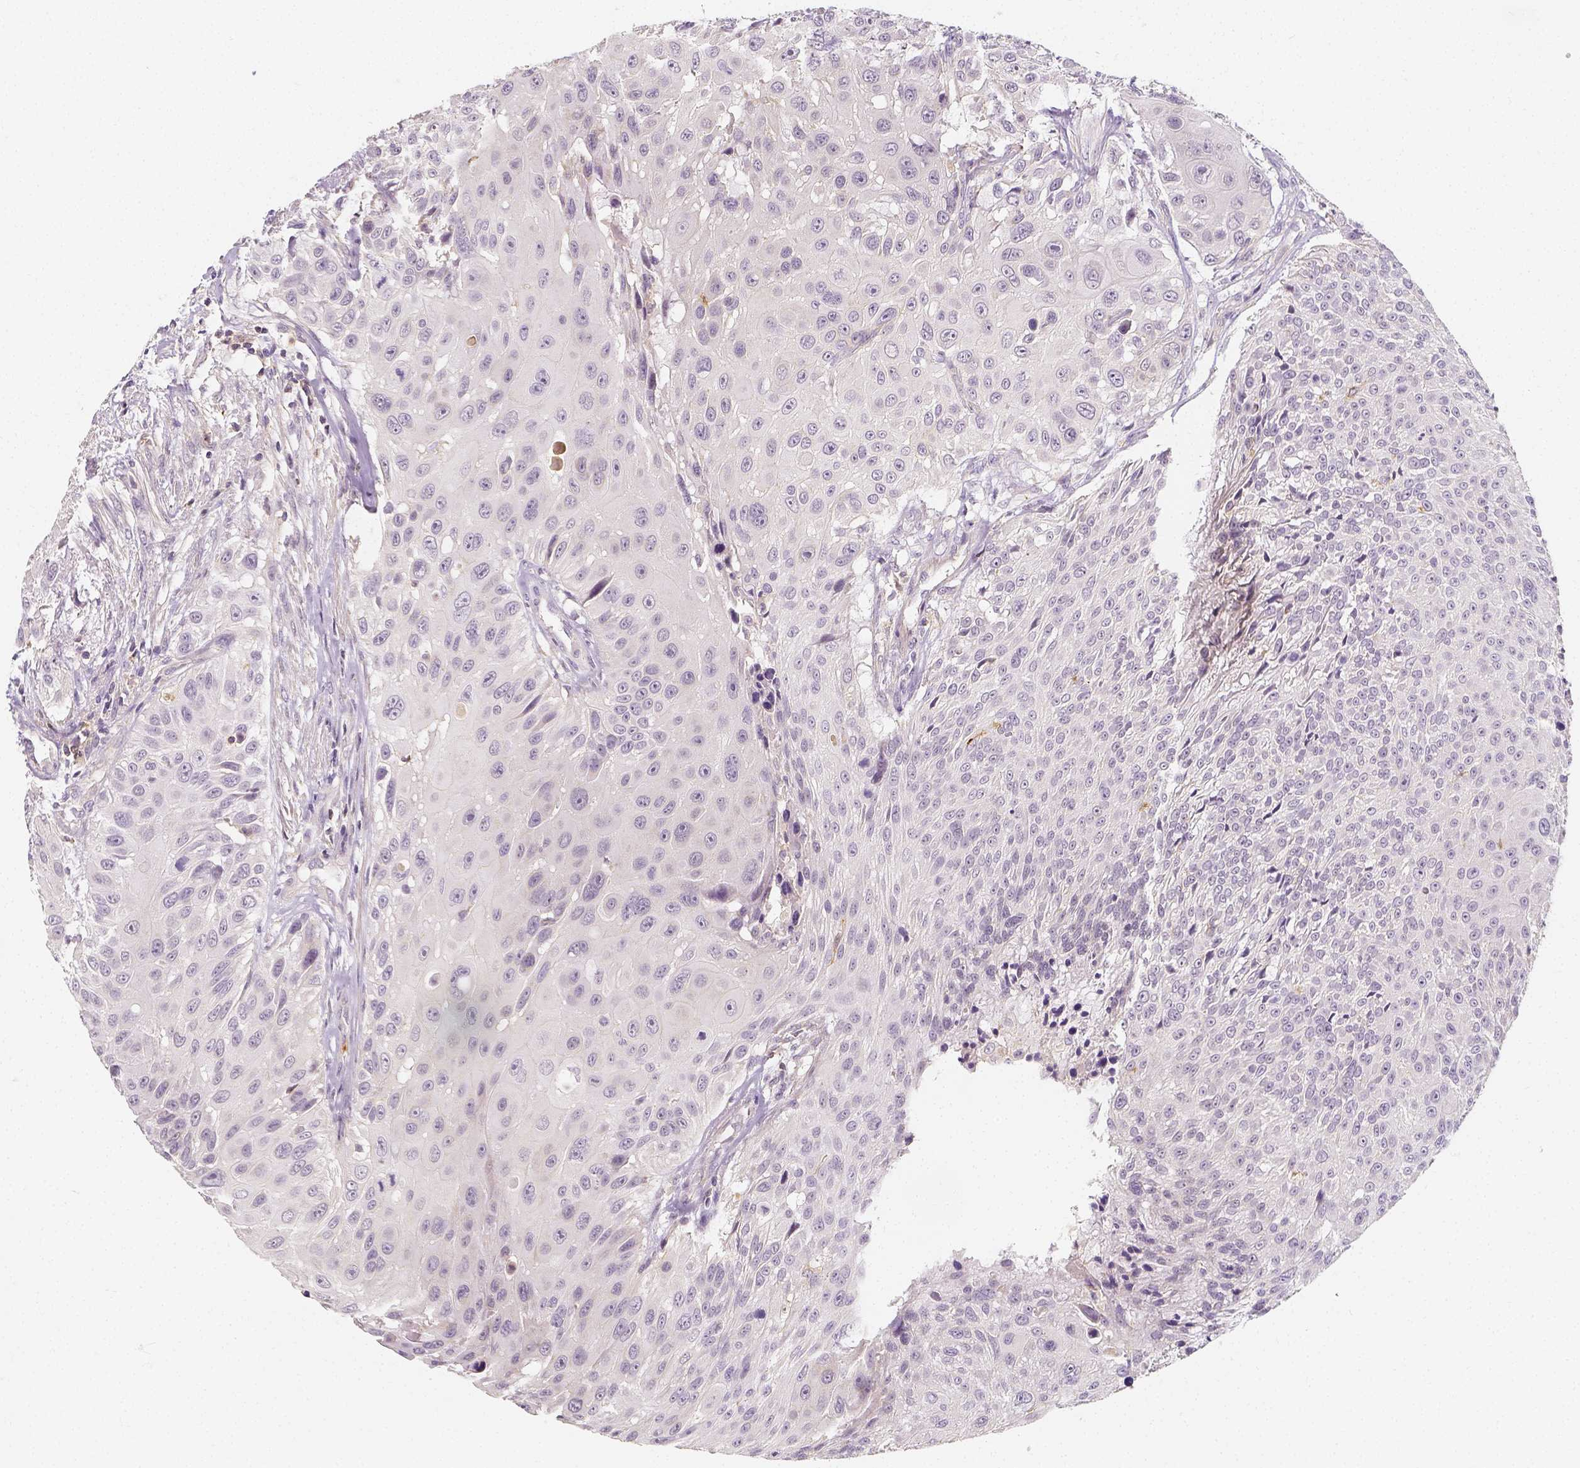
{"staining": {"intensity": "negative", "quantity": "none", "location": "none"}, "tissue": "urothelial cancer", "cell_type": "Tumor cells", "image_type": "cancer", "snomed": [{"axis": "morphology", "description": "Urothelial carcinoma, NOS"}, {"axis": "topography", "description": "Urinary bladder"}], "caption": "The image displays no staining of tumor cells in urothelial cancer.", "gene": "PTPRJ", "patient": {"sex": "male", "age": 55}}